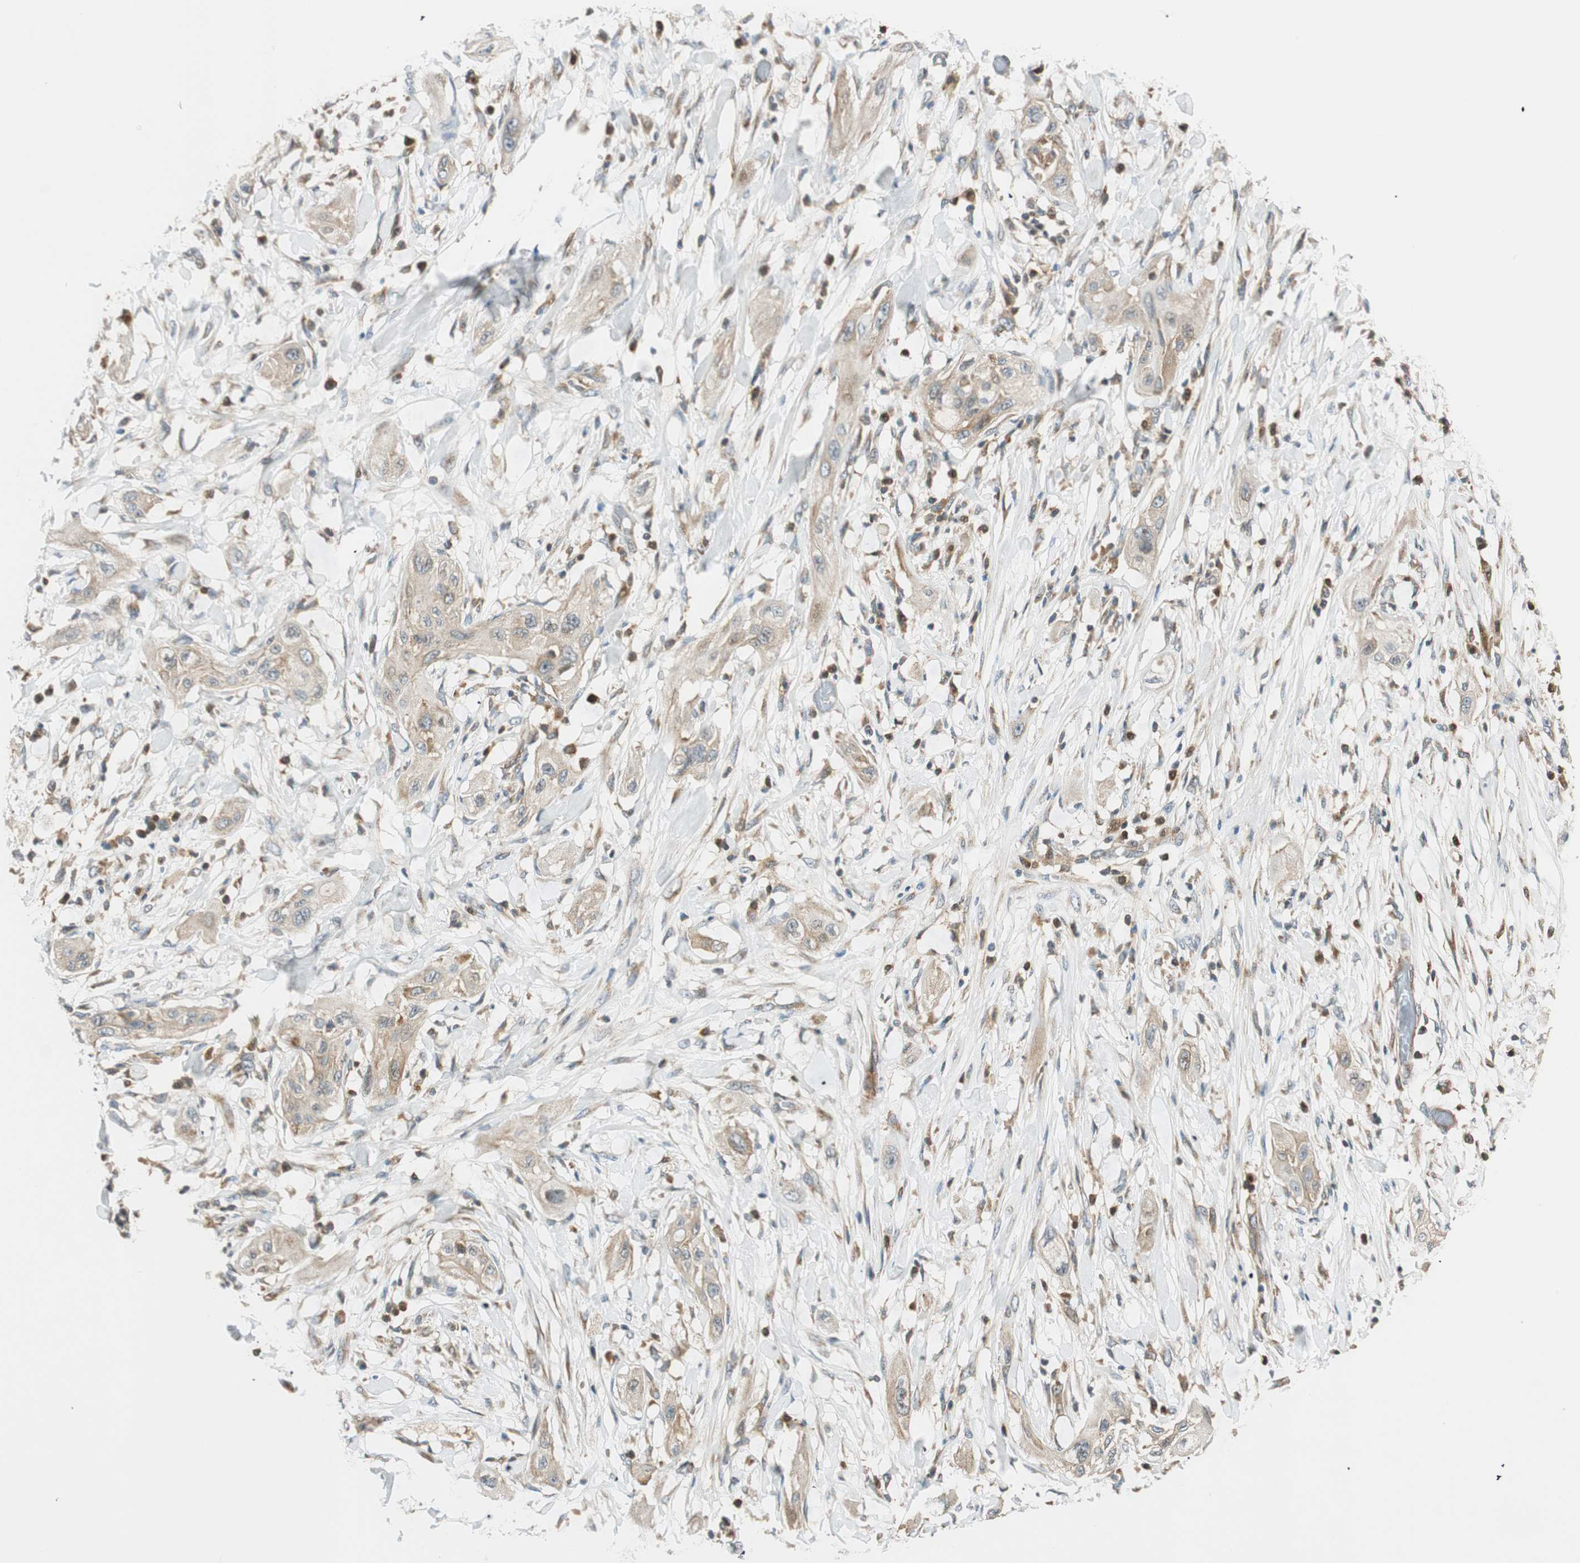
{"staining": {"intensity": "weak", "quantity": ">75%", "location": "cytoplasmic/membranous"}, "tissue": "lung cancer", "cell_type": "Tumor cells", "image_type": "cancer", "snomed": [{"axis": "morphology", "description": "Squamous cell carcinoma, NOS"}, {"axis": "topography", "description": "Lung"}], "caption": "Weak cytoplasmic/membranous staining is appreciated in about >75% of tumor cells in squamous cell carcinoma (lung).", "gene": "ABI1", "patient": {"sex": "female", "age": 47}}